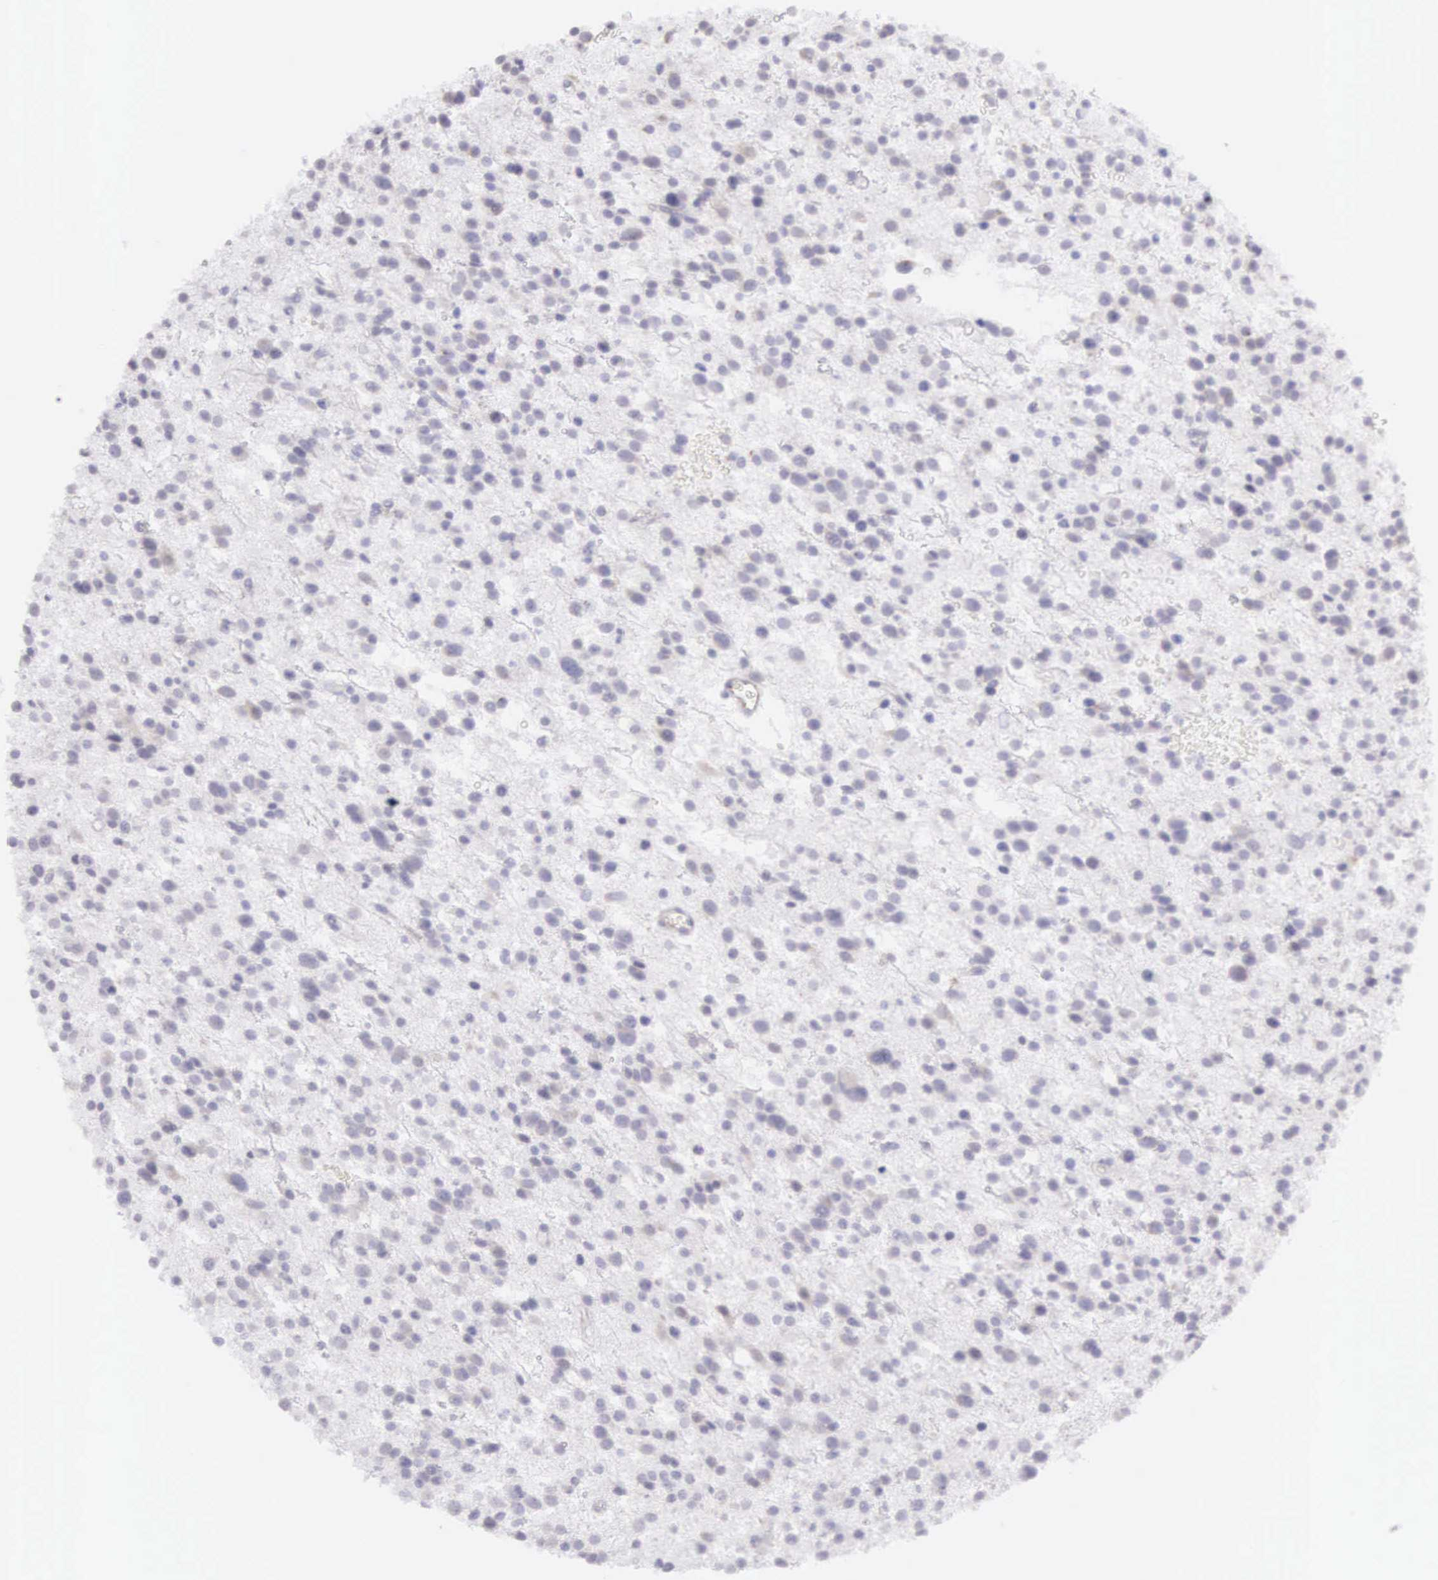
{"staining": {"intensity": "weak", "quantity": "<25%", "location": "cytoplasmic/membranous"}, "tissue": "glioma", "cell_type": "Tumor cells", "image_type": "cancer", "snomed": [{"axis": "morphology", "description": "Glioma, malignant, Low grade"}, {"axis": "topography", "description": "Brain"}], "caption": "Tumor cells show no significant staining in glioma.", "gene": "ARFGAP3", "patient": {"sex": "female", "age": 36}}